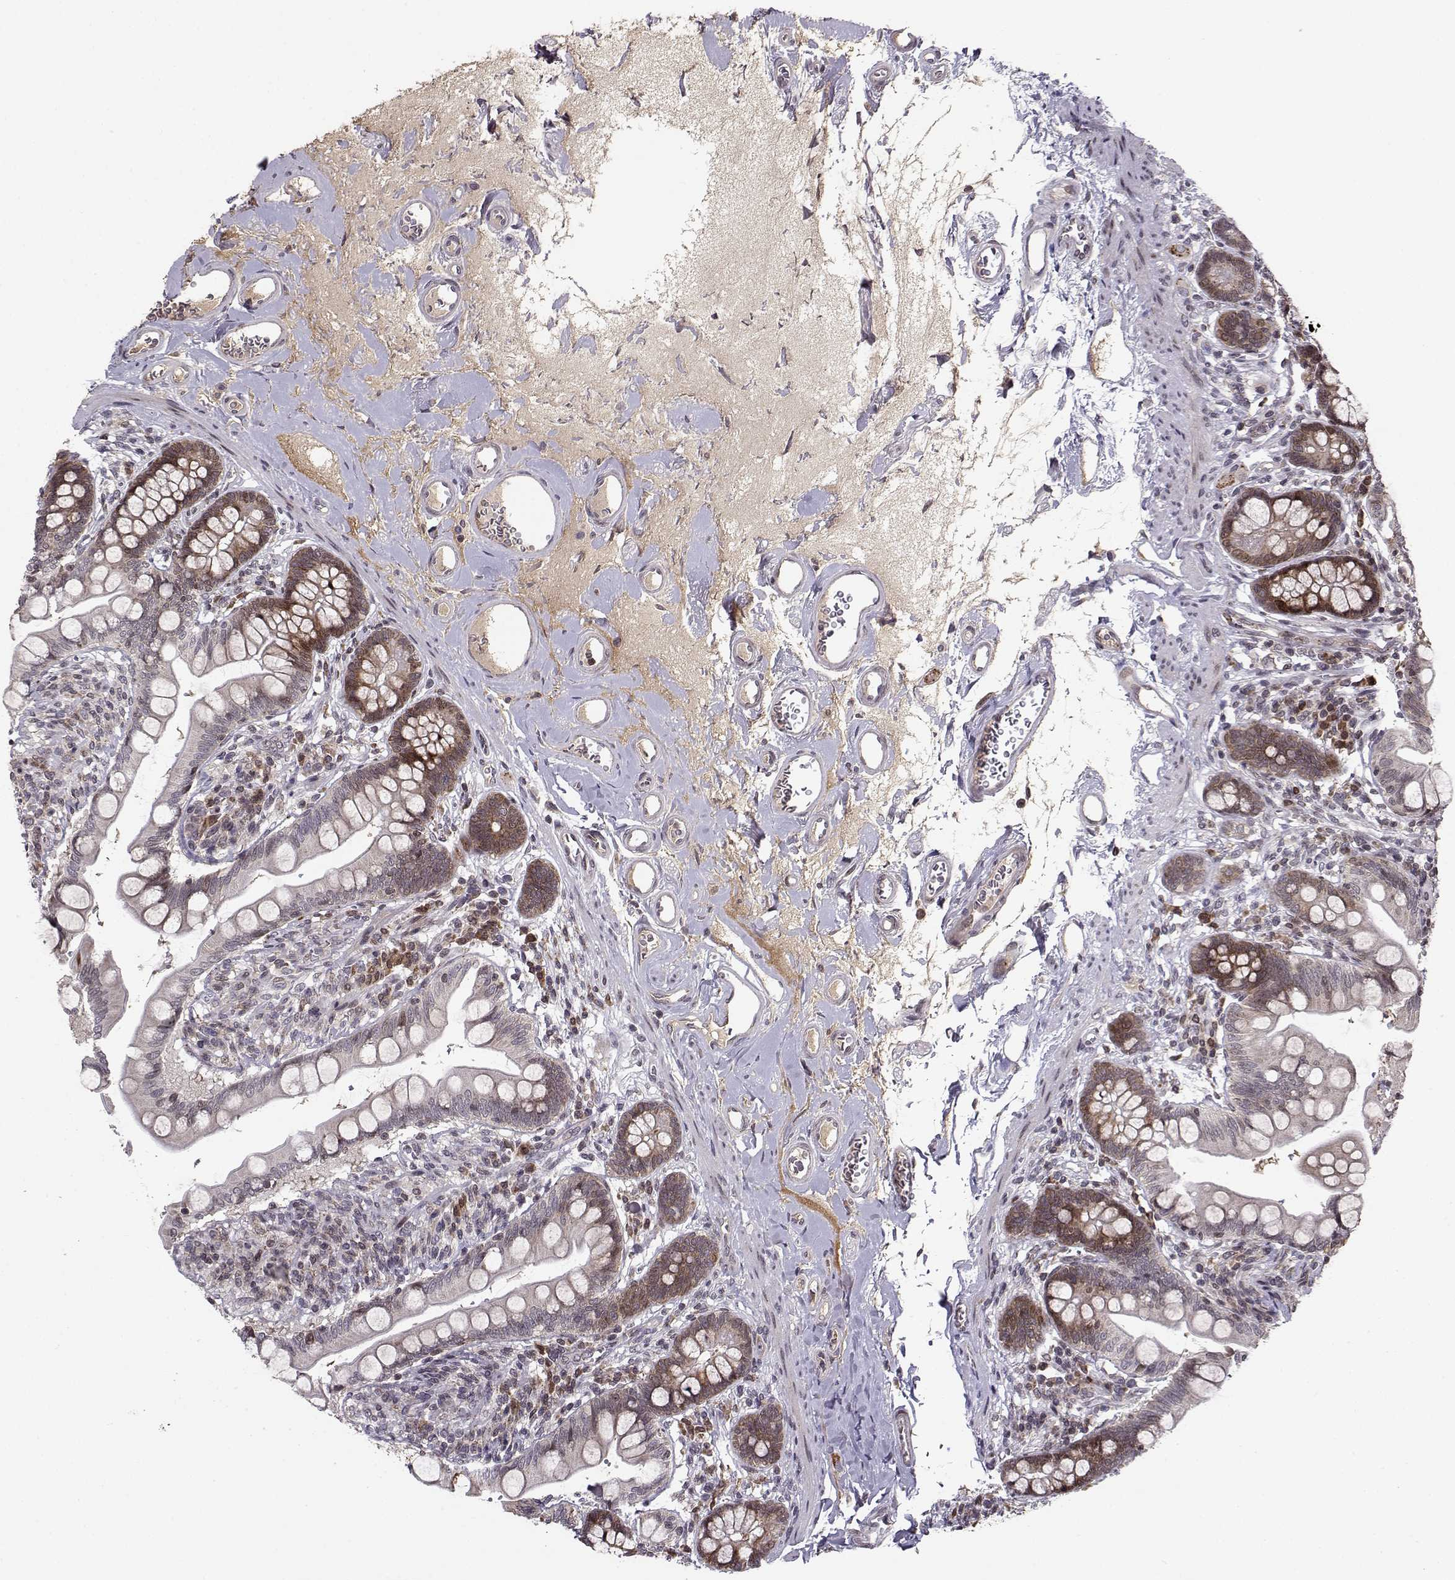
{"staining": {"intensity": "strong", "quantity": ">75%", "location": "cytoplasmic/membranous"}, "tissue": "small intestine", "cell_type": "Glandular cells", "image_type": "normal", "snomed": [{"axis": "morphology", "description": "Normal tissue, NOS"}, {"axis": "topography", "description": "Small intestine"}], "caption": "Immunohistochemistry staining of unremarkable small intestine, which displays high levels of strong cytoplasmic/membranous positivity in approximately >75% of glandular cells indicating strong cytoplasmic/membranous protein positivity. The staining was performed using DAB (3,3'-diaminobenzidine) (brown) for protein detection and nuclei were counterstained in hematoxylin (blue).", "gene": "RPL31", "patient": {"sex": "female", "age": 56}}